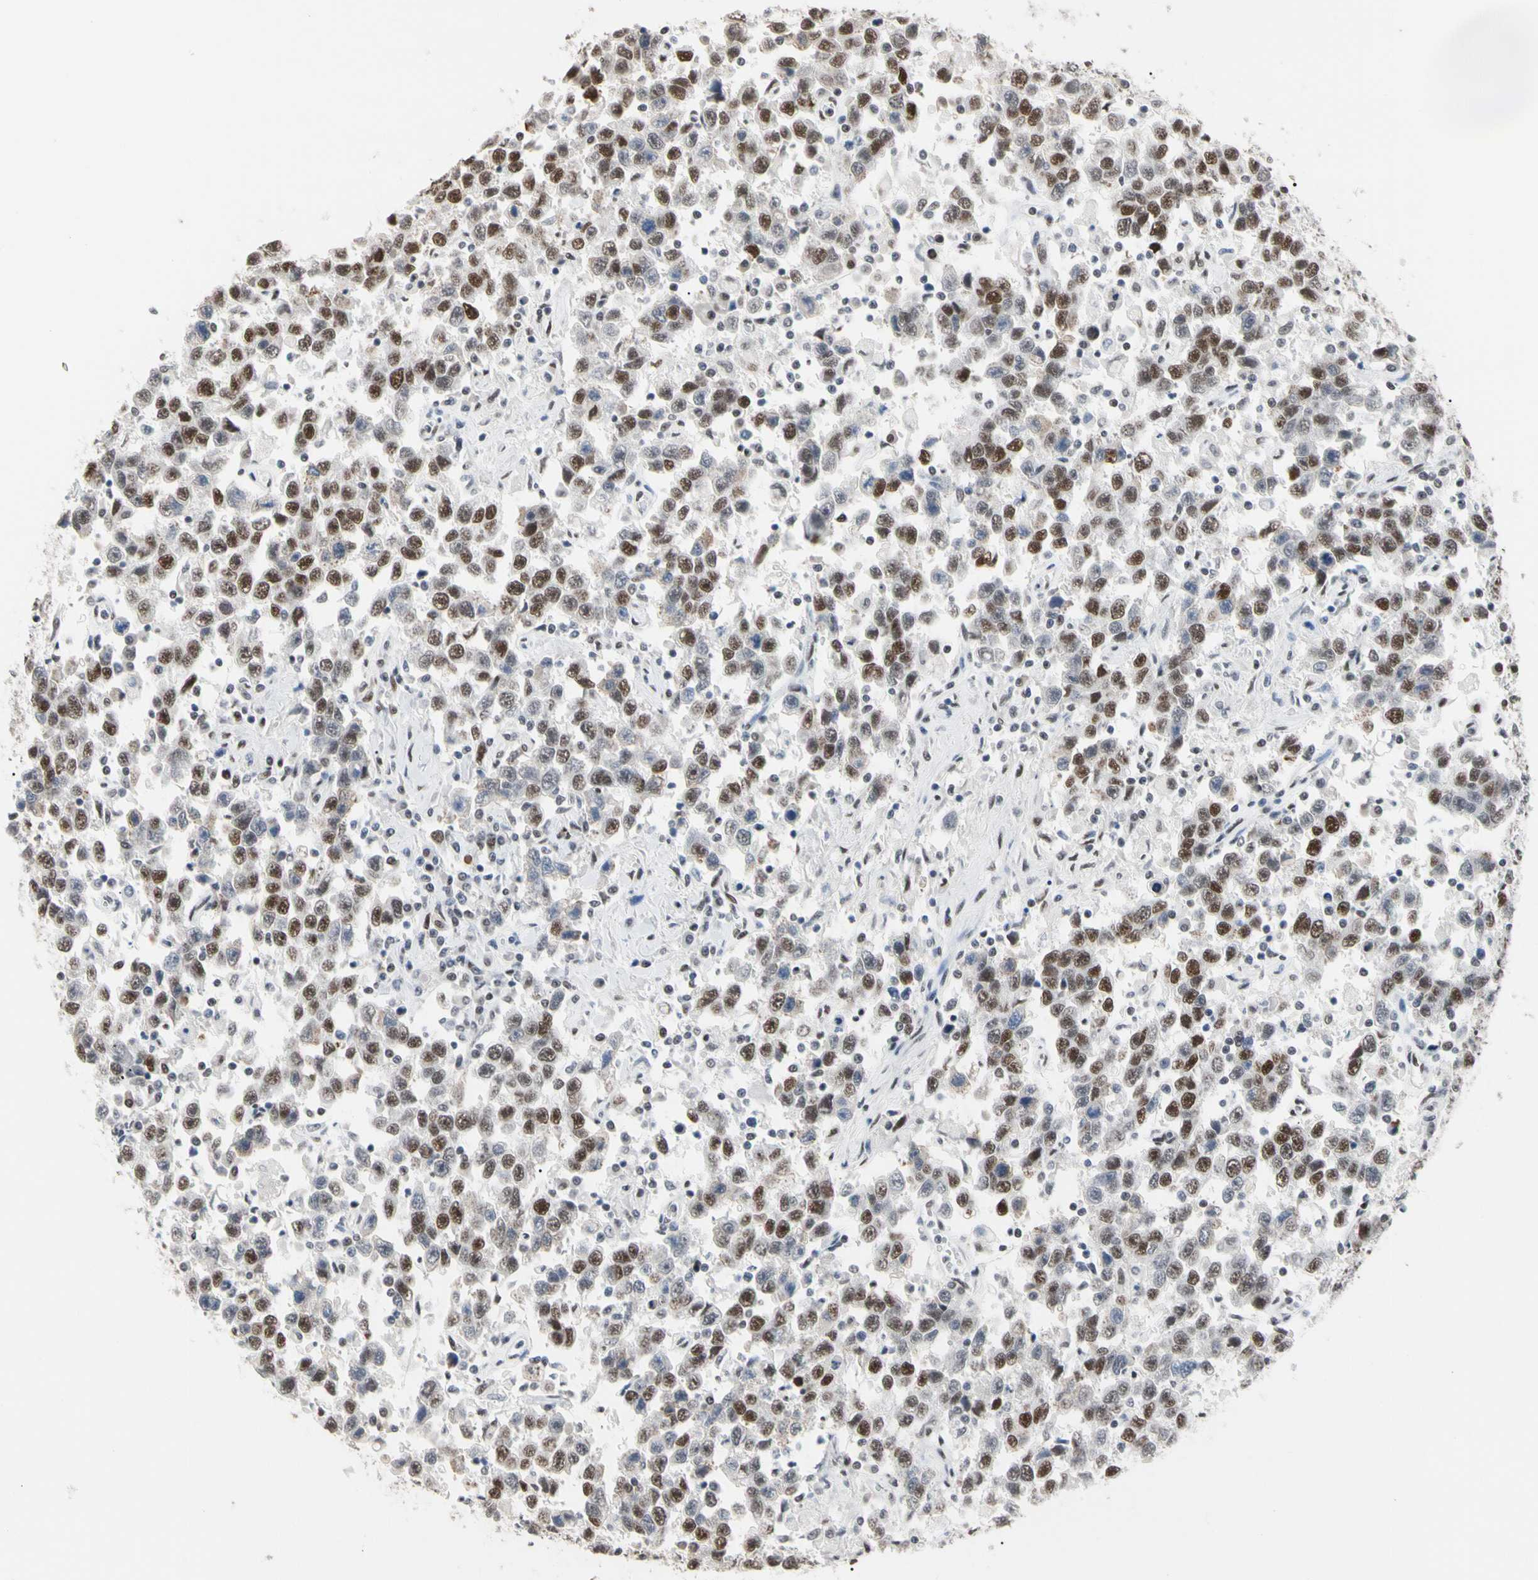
{"staining": {"intensity": "strong", "quantity": "25%-75%", "location": "nuclear"}, "tissue": "testis cancer", "cell_type": "Tumor cells", "image_type": "cancer", "snomed": [{"axis": "morphology", "description": "Seminoma, NOS"}, {"axis": "topography", "description": "Testis"}], "caption": "Immunohistochemical staining of human testis seminoma exhibits strong nuclear protein staining in approximately 25%-75% of tumor cells.", "gene": "FAM98B", "patient": {"sex": "male", "age": 41}}